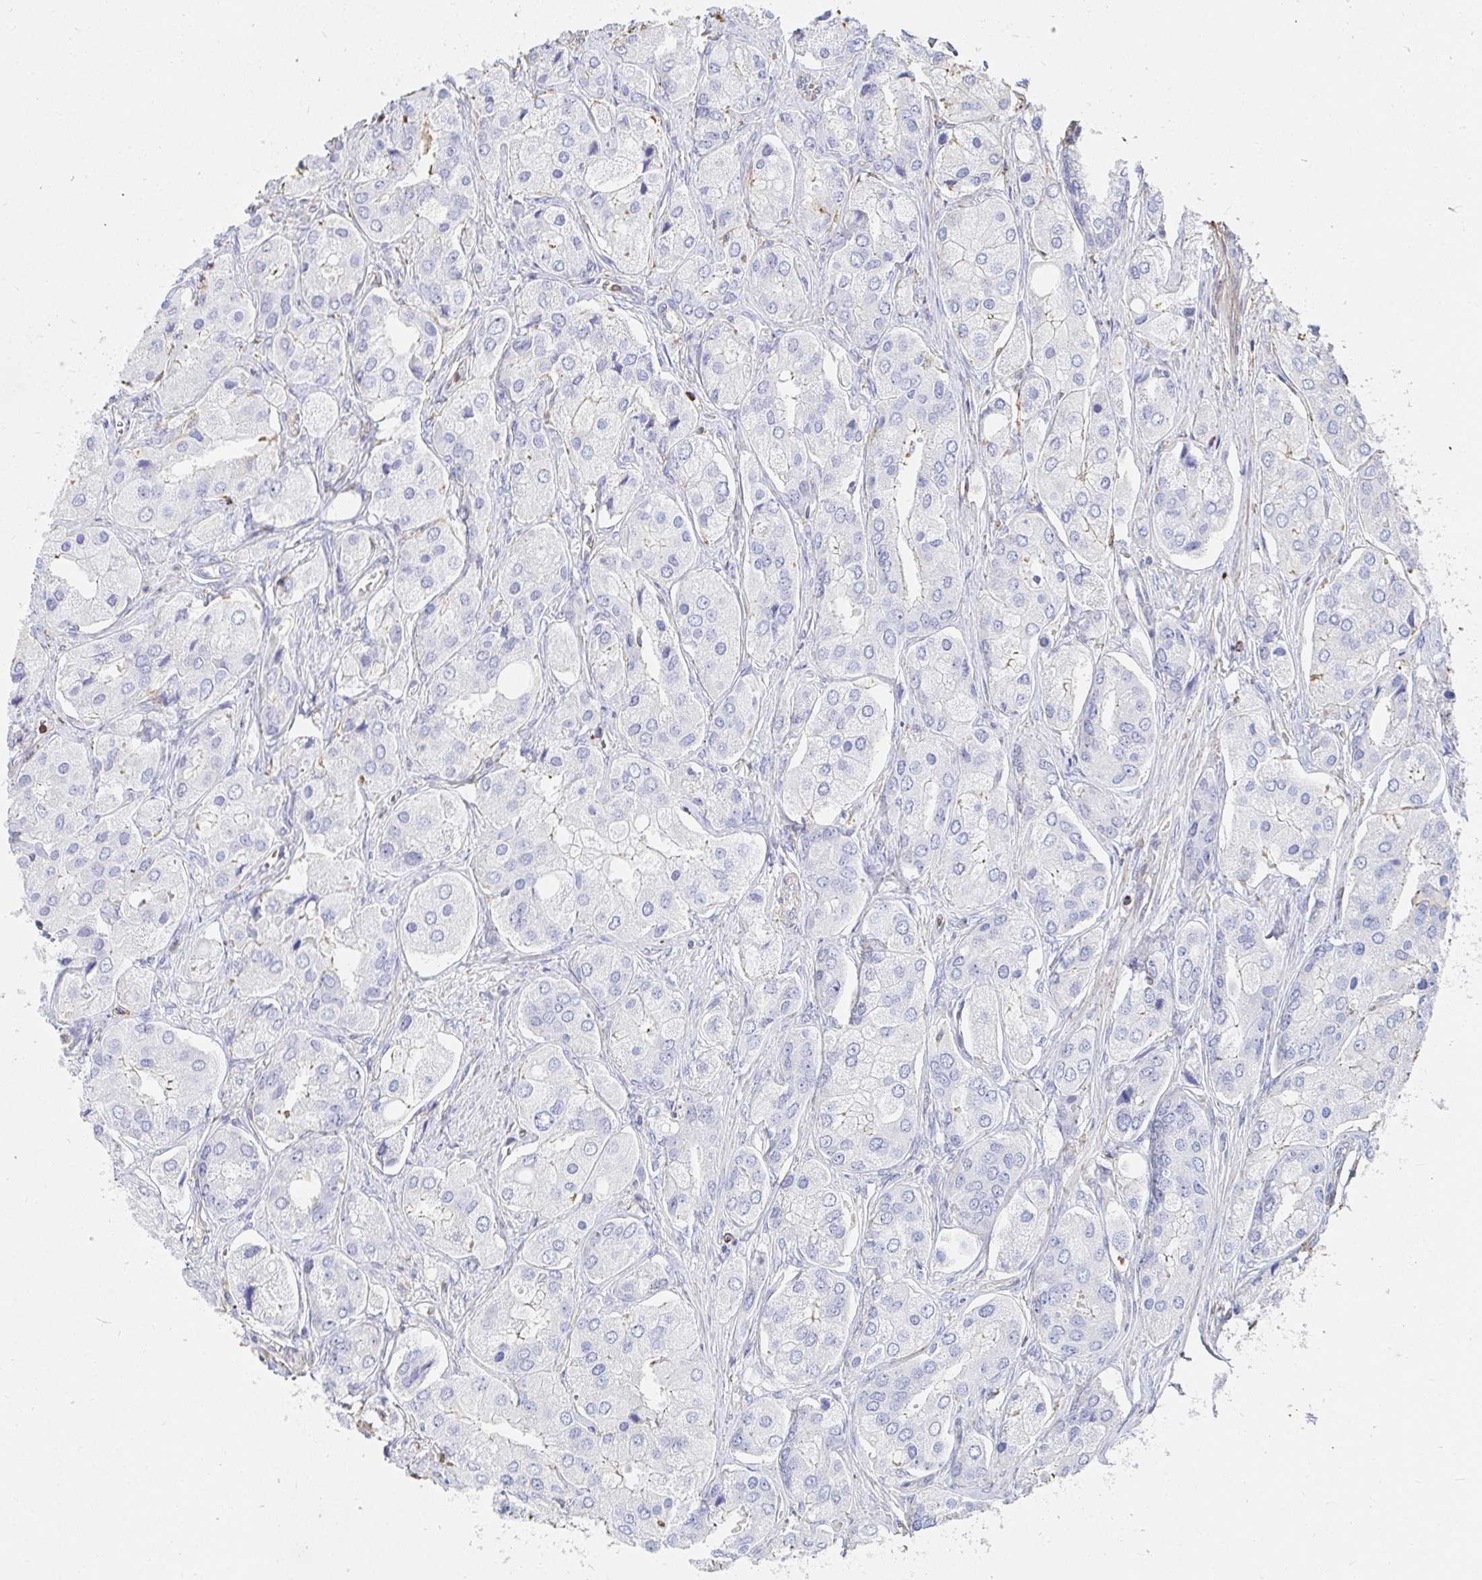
{"staining": {"intensity": "negative", "quantity": "none", "location": "none"}, "tissue": "prostate cancer", "cell_type": "Tumor cells", "image_type": "cancer", "snomed": [{"axis": "morphology", "description": "Adenocarcinoma, Low grade"}, {"axis": "topography", "description": "Prostate"}], "caption": "This photomicrograph is of prostate cancer (low-grade adenocarcinoma) stained with immunohistochemistry (IHC) to label a protein in brown with the nuclei are counter-stained blue. There is no staining in tumor cells. (Stains: DAB immunohistochemistry with hematoxylin counter stain, Microscopy: brightfield microscopy at high magnification).", "gene": "PTPN14", "patient": {"sex": "male", "age": 69}}